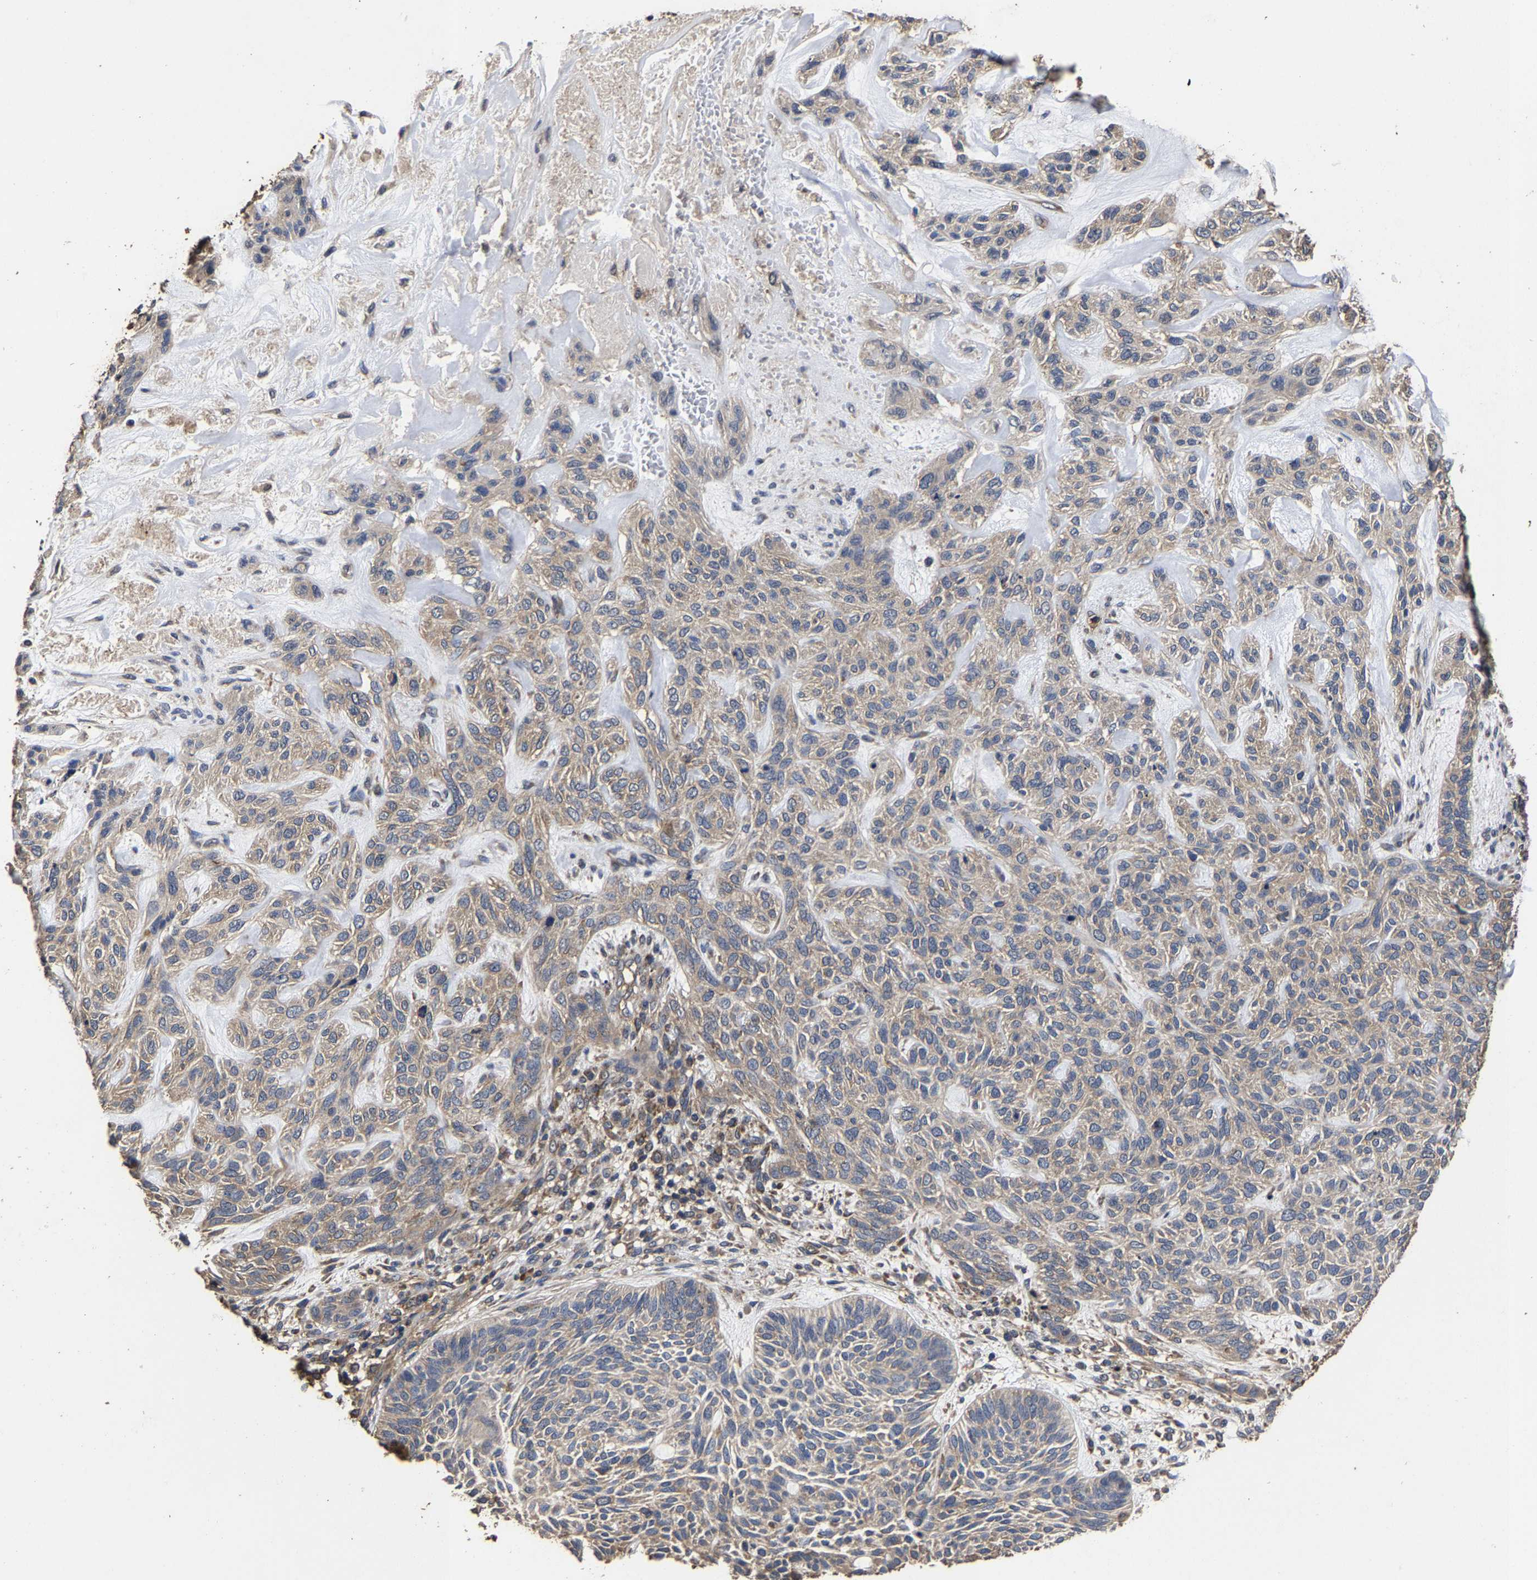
{"staining": {"intensity": "weak", "quantity": "<25%", "location": "cytoplasmic/membranous"}, "tissue": "skin cancer", "cell_type": "Tumor cells", "image_type": "cancer", "snomed": [{"axis": "morphology", "description": "Basal cell carcinoma"}, {"axis": "topography", "description": "Skin"}], "caption": "An immunohistochemistry (IHC) histopathology image of basal cell carcinoma (skin) is shown. There is no staining in tumor cells of basal cell carcinoma (skin).", "gene": "ITCH", "patient": {"sex": "male", "age": 55}}